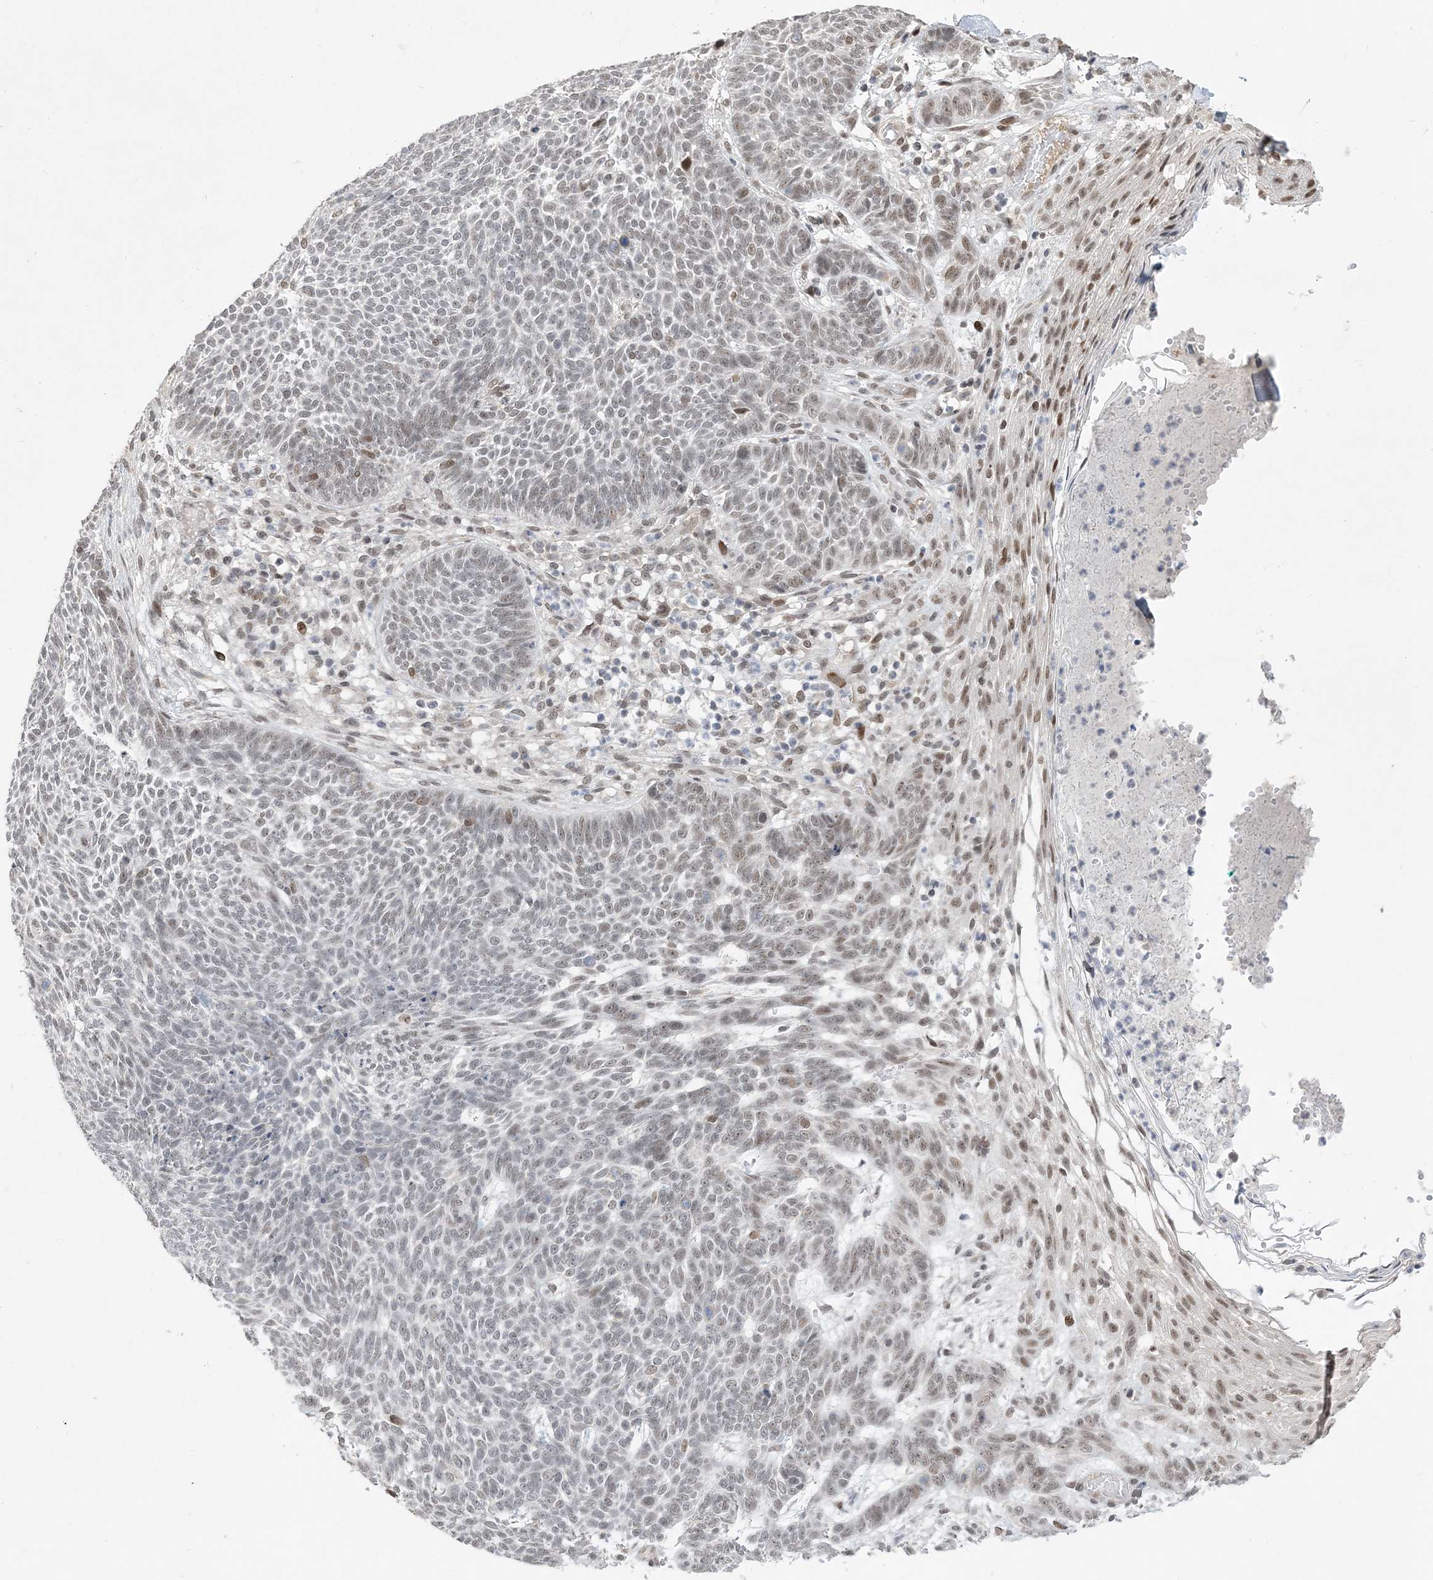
{"staining": {"intensity": "weak", "quantity": "<25%", "location": "nuclear"}, "tissue": "skin cancer", "cell_type": "Tumor cells", "image_type": "cancer", "snomed": [{"axis": "morphology", "description": "Normal tissue, NOS"}, {"axis": "morphology", "description": "Basal cell carcinoma"}, {"axis": "topography", "description": "Skin"}], "caption": "Immunohistochemistry of human skin cancer (basal cell carcinoma) exhibits no expression in tumor cells.", "gene": "WAC", "patient": {"sex": "male", "age": 64}}